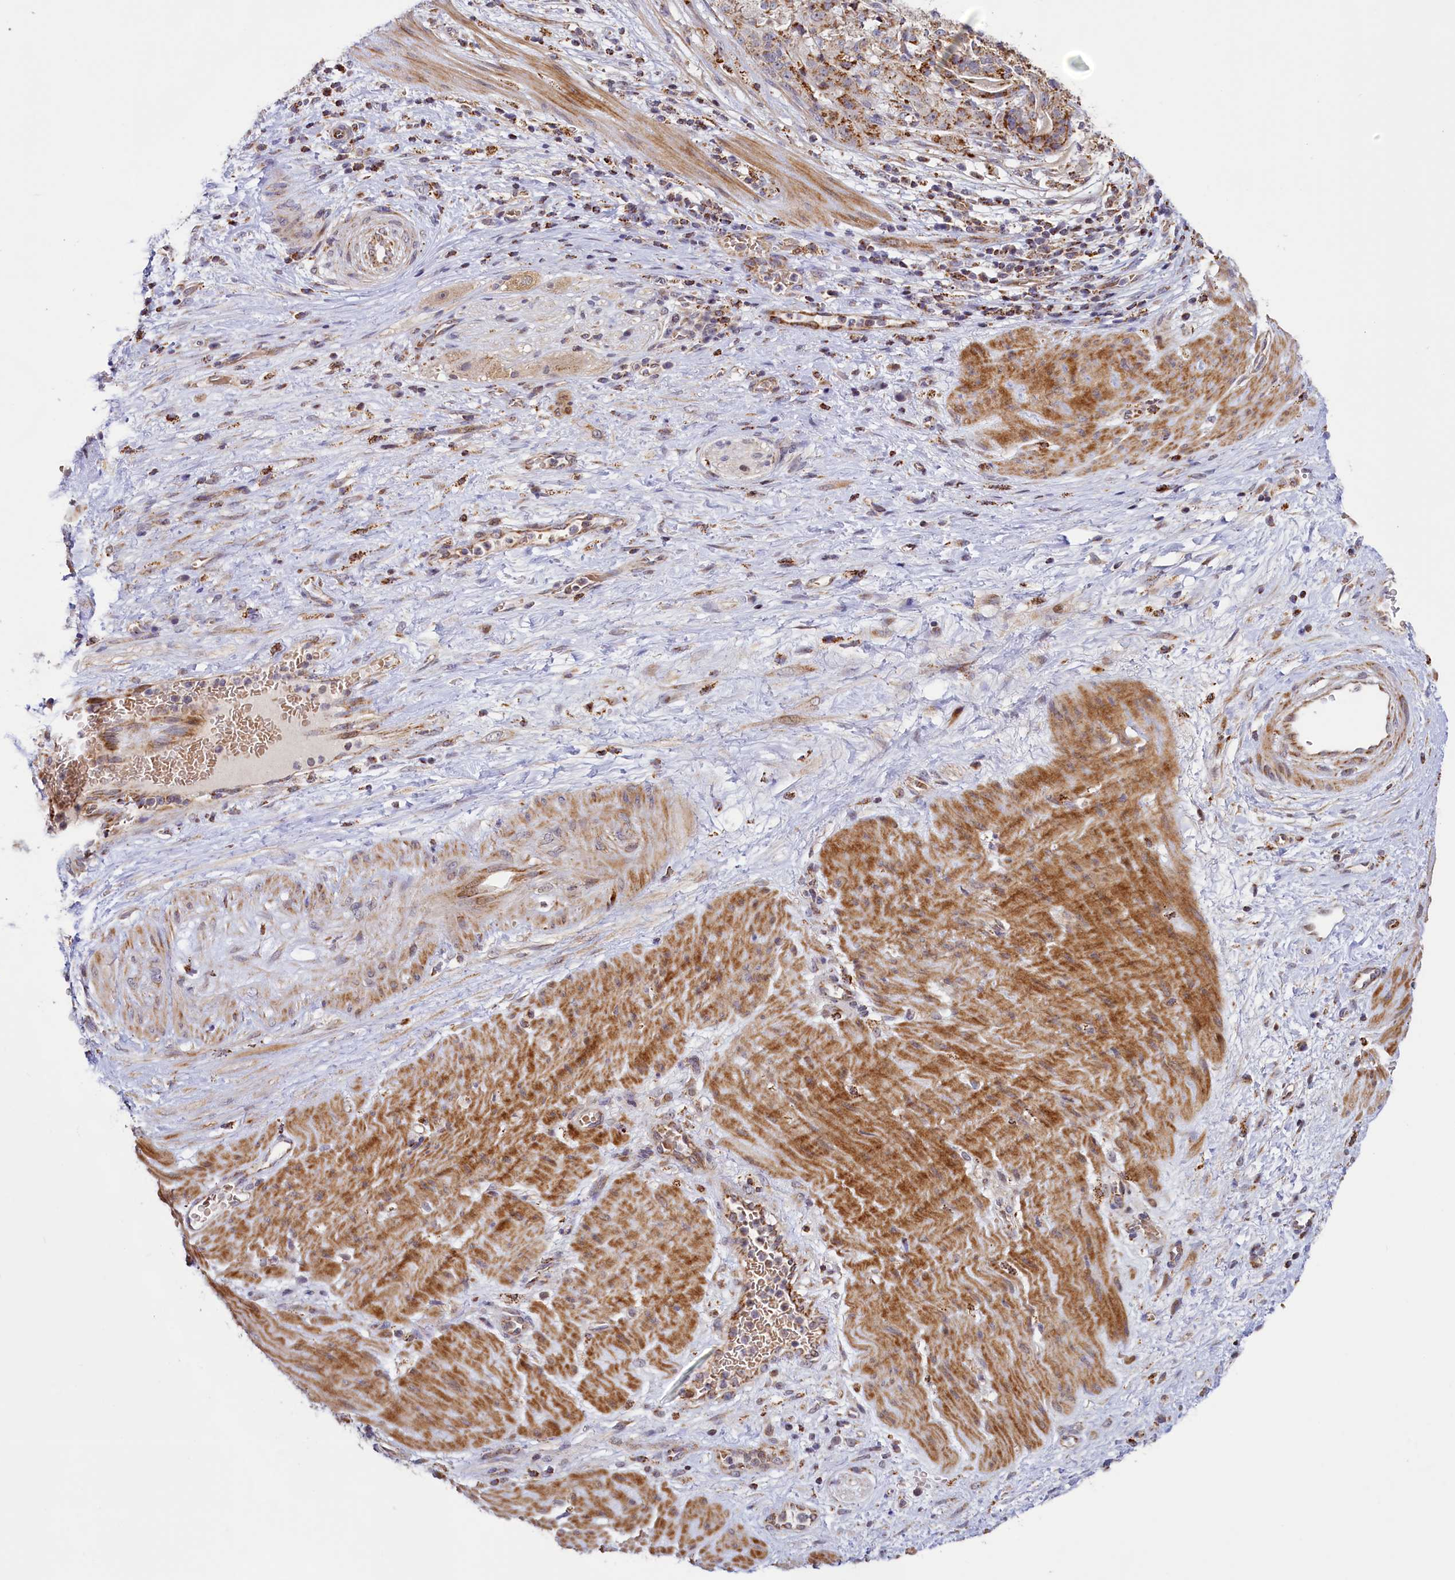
{"staining": {"intensity": "moderate", "quantity": ">75%", "location": "cytoplasmic/membranous"}, "tissue": "stomach cancer", "cell_type": "Tumor cells", "image_type": "cancer", "snomed": [{"axis": "morphology", "description": "Adenocarcinoma, NOS"}, {"axis": "topography", "description": "Stomach"}], "caption": "Protein analysis of stomach cancer tissue exhibits moderate cytoplasmic/membranous positivity in approximately >75% of tumor cells.", "gene": "DYNC2H1", "patient": {"sex": "male", "age": 48}}